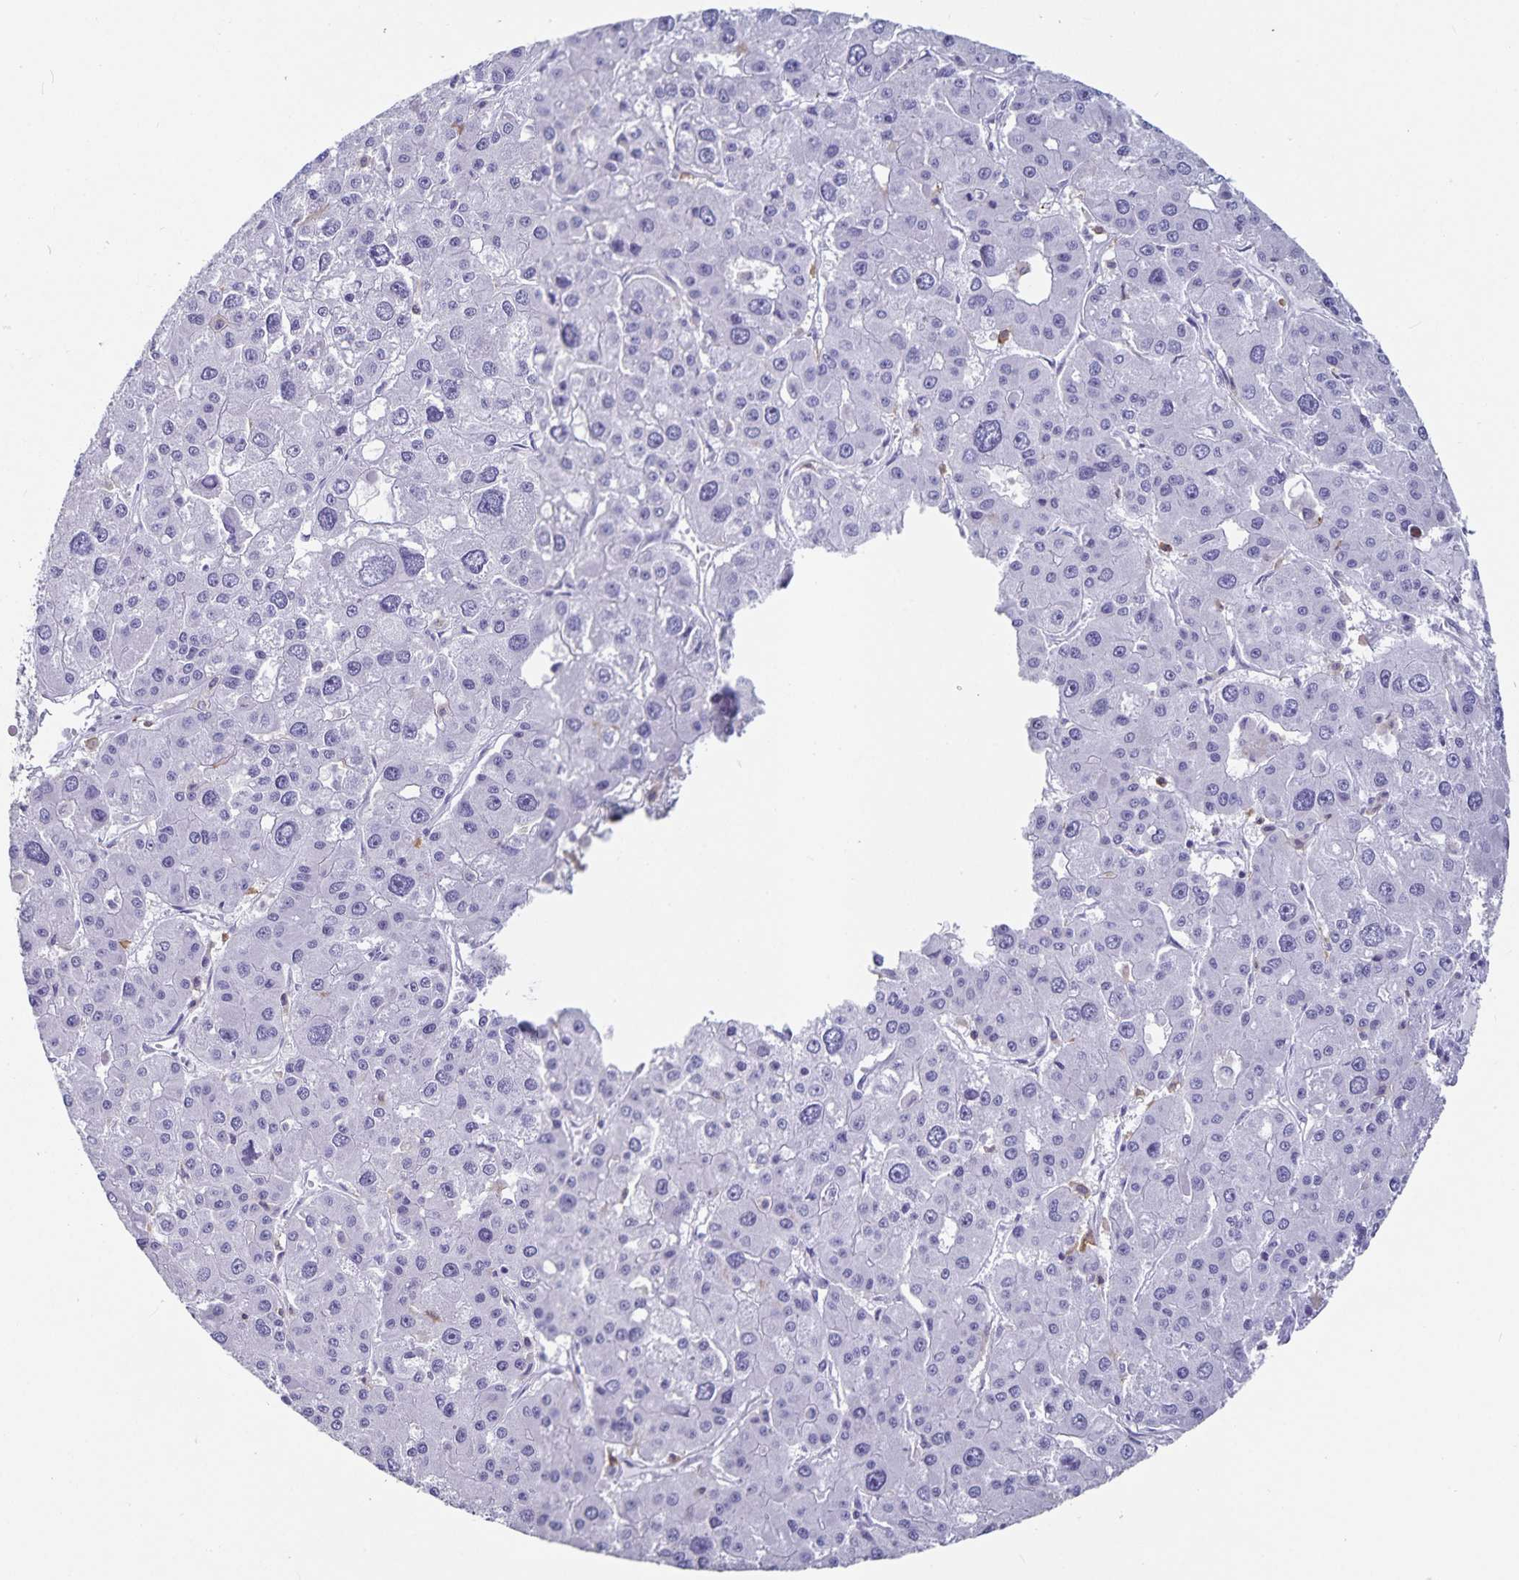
{"staining": {"intensity": "negative", "quantity": "none", "location": "none"}, "tissue": "liver cancer", "cell_type": "Tumor cells", "image_type": "cancer", "snomed": [{"axis": "morphology", "description": "Carcinoma, Hepatocellular, NOS"}, {"axis": "topography", "description": "Liver"}], "caption": "DAB immunohistochemical staining of human hepatocellular carcinoma (liver) displays no significant staining in tumor cells.", "gene": "PLAC1", "patient": {"sex": "male", "age": 73}}